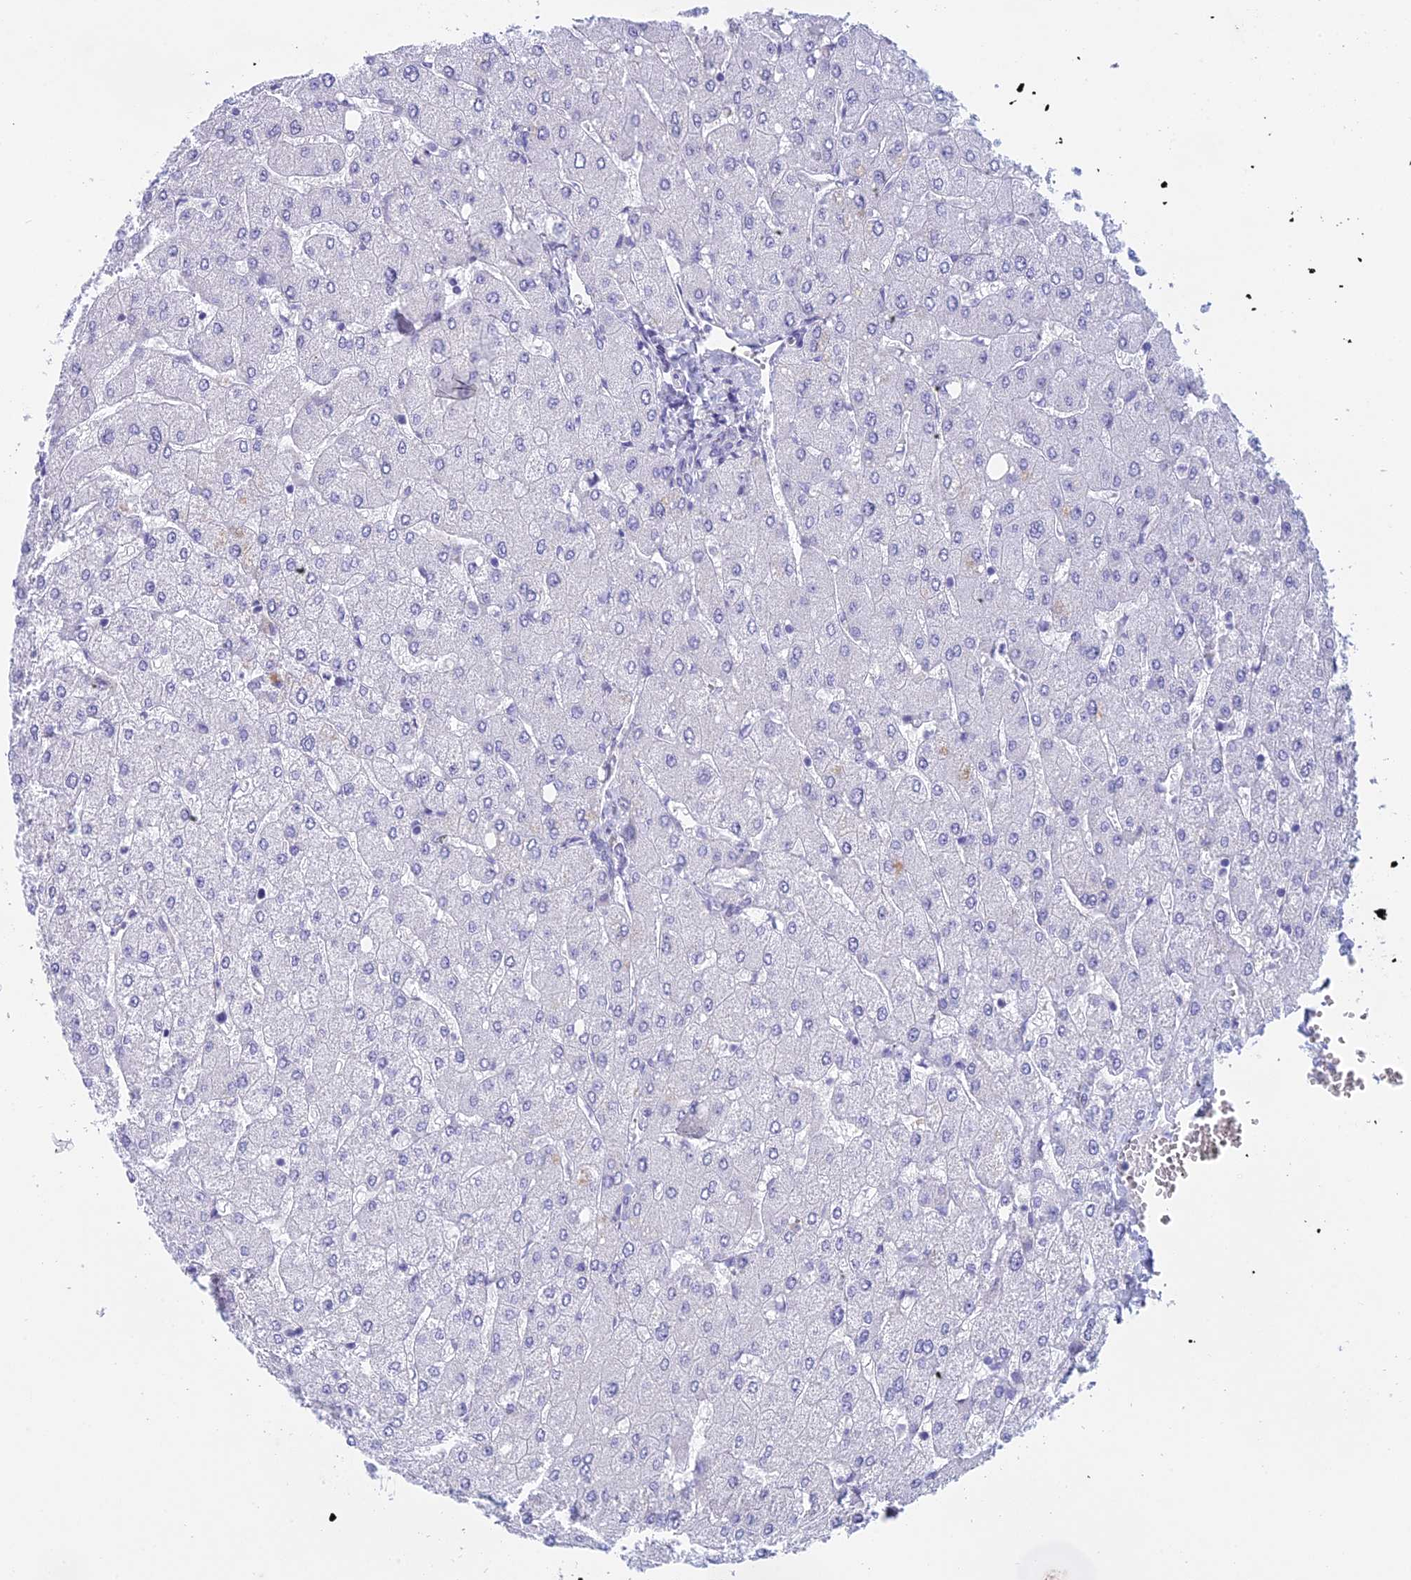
{"staining": {"intensity": "negative", "quantity": "none", "location": "none"}, "tissue": "liver", "cell_type": "Cholangiocytes", "image_type": "normal", "snomed": [{"axis": "morphology", "description": "Normal tissue, NOS"}, {"axis": "topography", "description": "Liver"}], "caption": "Cholangiocytes show no significant expression in benign liver. (DAB IHC, high magnification).", "gene": "TMEM161B", "patient": {"sex": "male", "age": 55}}